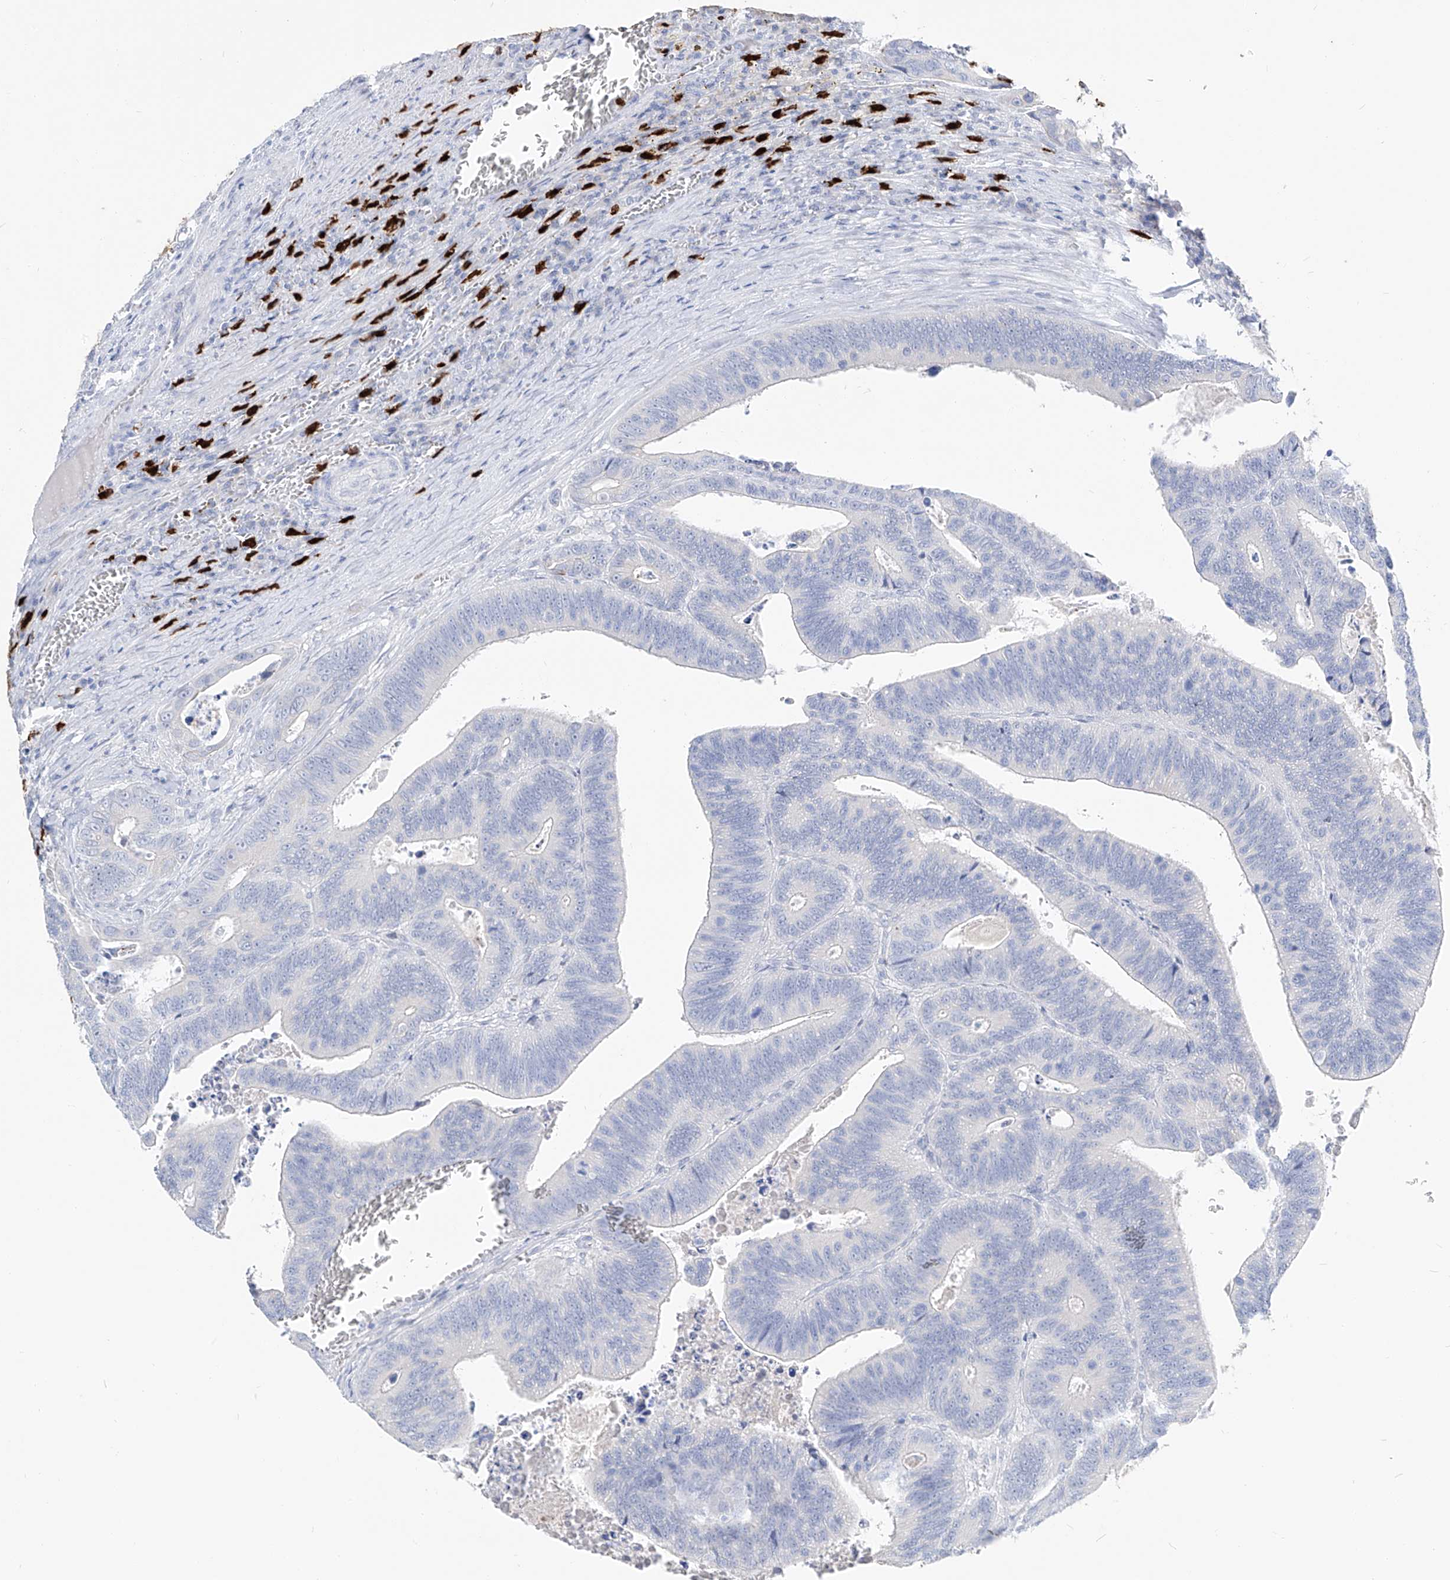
{"staining": {"intensity": "negative", "quantity": "none", "location": "none"}, "tissue": "colorectal cancer", "cell_type": "Tumor cells", "image_type": "cancer", "snomed": [{"axis": "morphology", "description": "Inflammation, NOS"}, {"axis": "morphology", "description": "Adenocarcinoma, NOS"}, {"axis": "topography", "description": "Colon"}], "caption": "IHC image of neoplastic tissue: human colorectal cancer (adenocarcinoma) stained with DAB displays no significant protein expression in tumor cells.", "gene": "FRS3", "patient": {"sex": "male", "age": 72}}